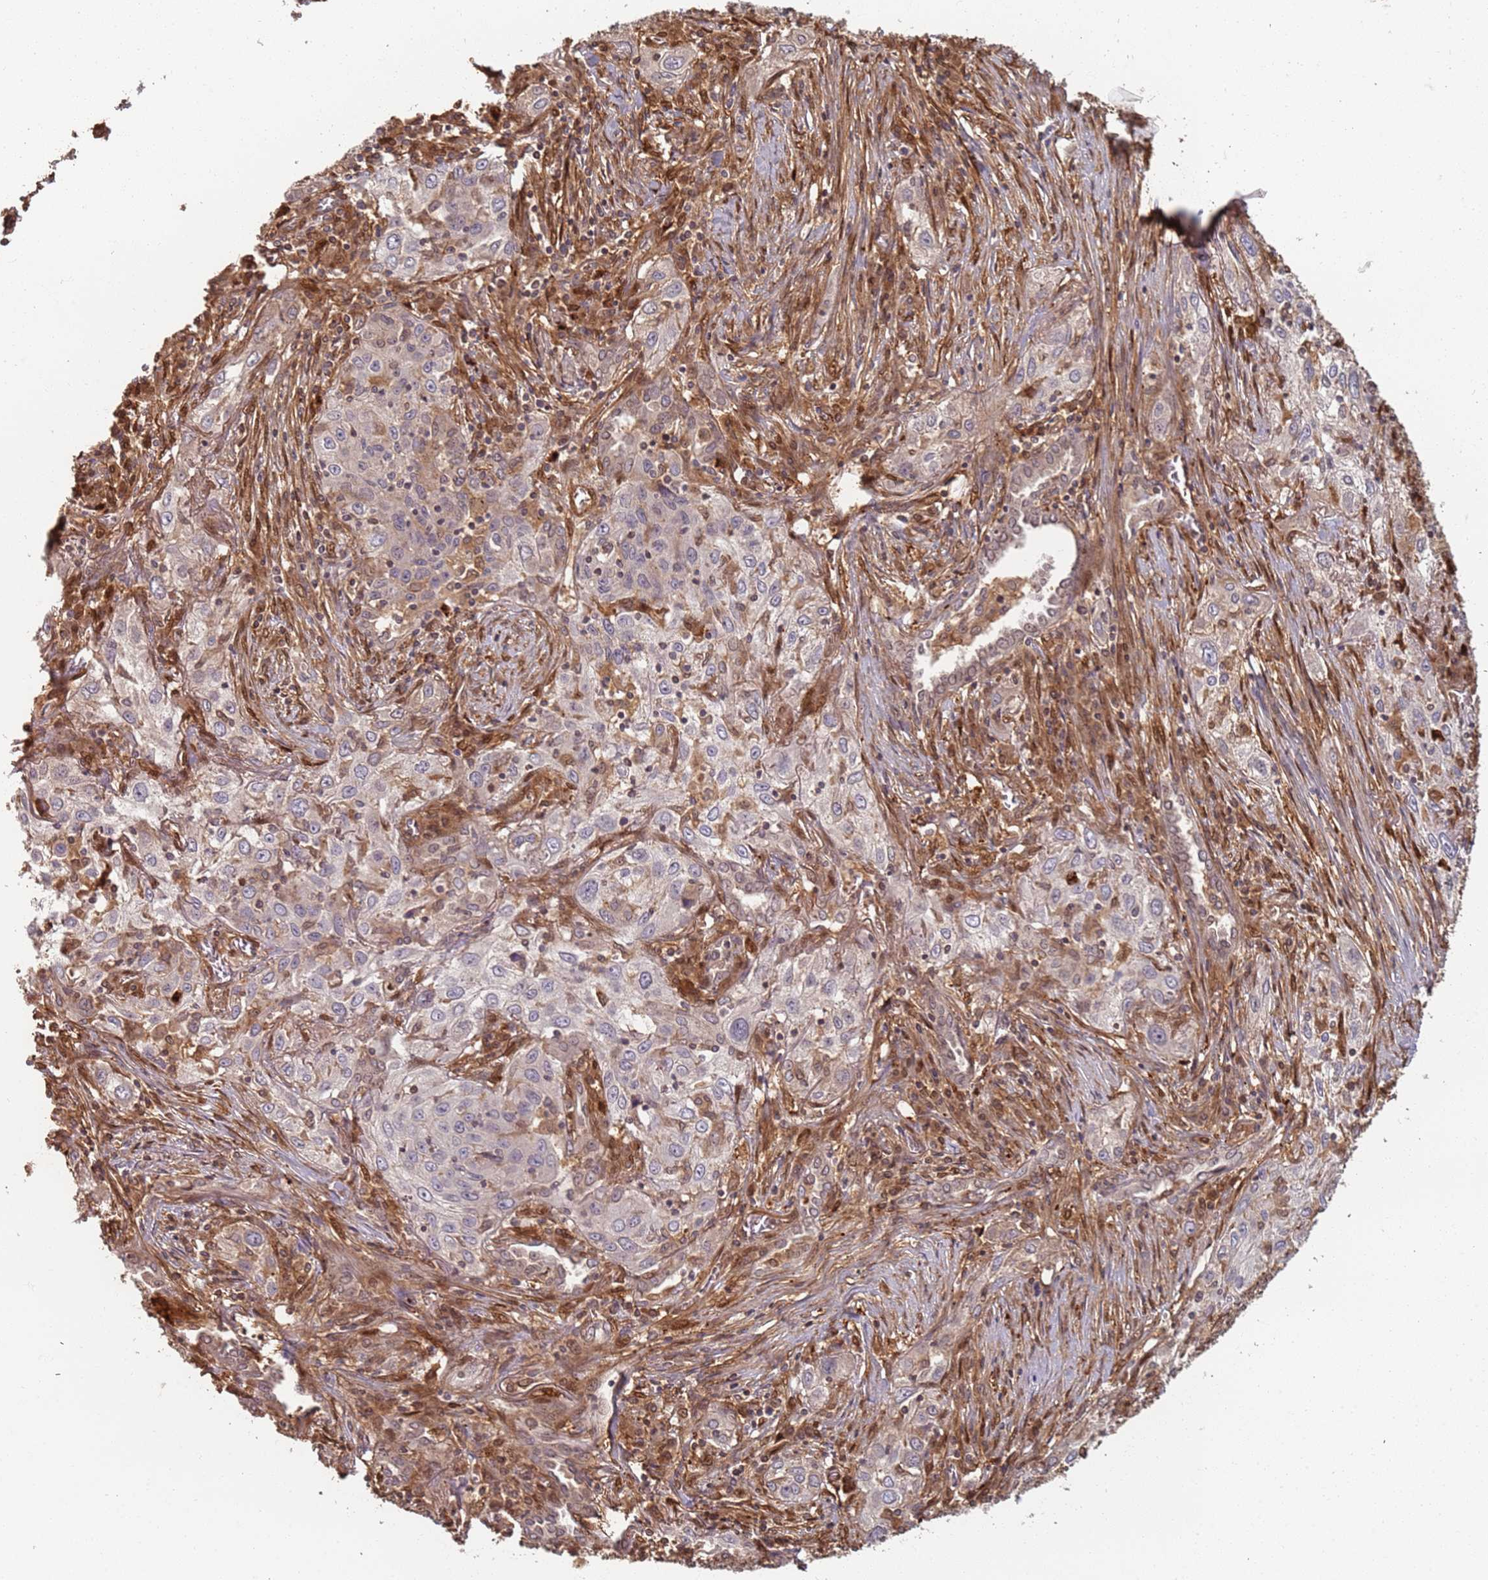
{"staining": {"intensity": "negative", "quantity": "none", "location": "none"}, "tissue": "lung cancer", "cell_type": "Tumor cells", "image_type": "cancer", "snomed": [{"axis": "morphology", "description": "Squamous cell carcinoma, NOS"}, {"axis": "topography", "description": "Lung"}], "caption": "Immunohistochemical staining of lung cancer (squamous cell carcinoma) displays no significant staining in tumor cells.", "gene": "SDCCAG8", "patient": {"sex": "female", "age": 69}}